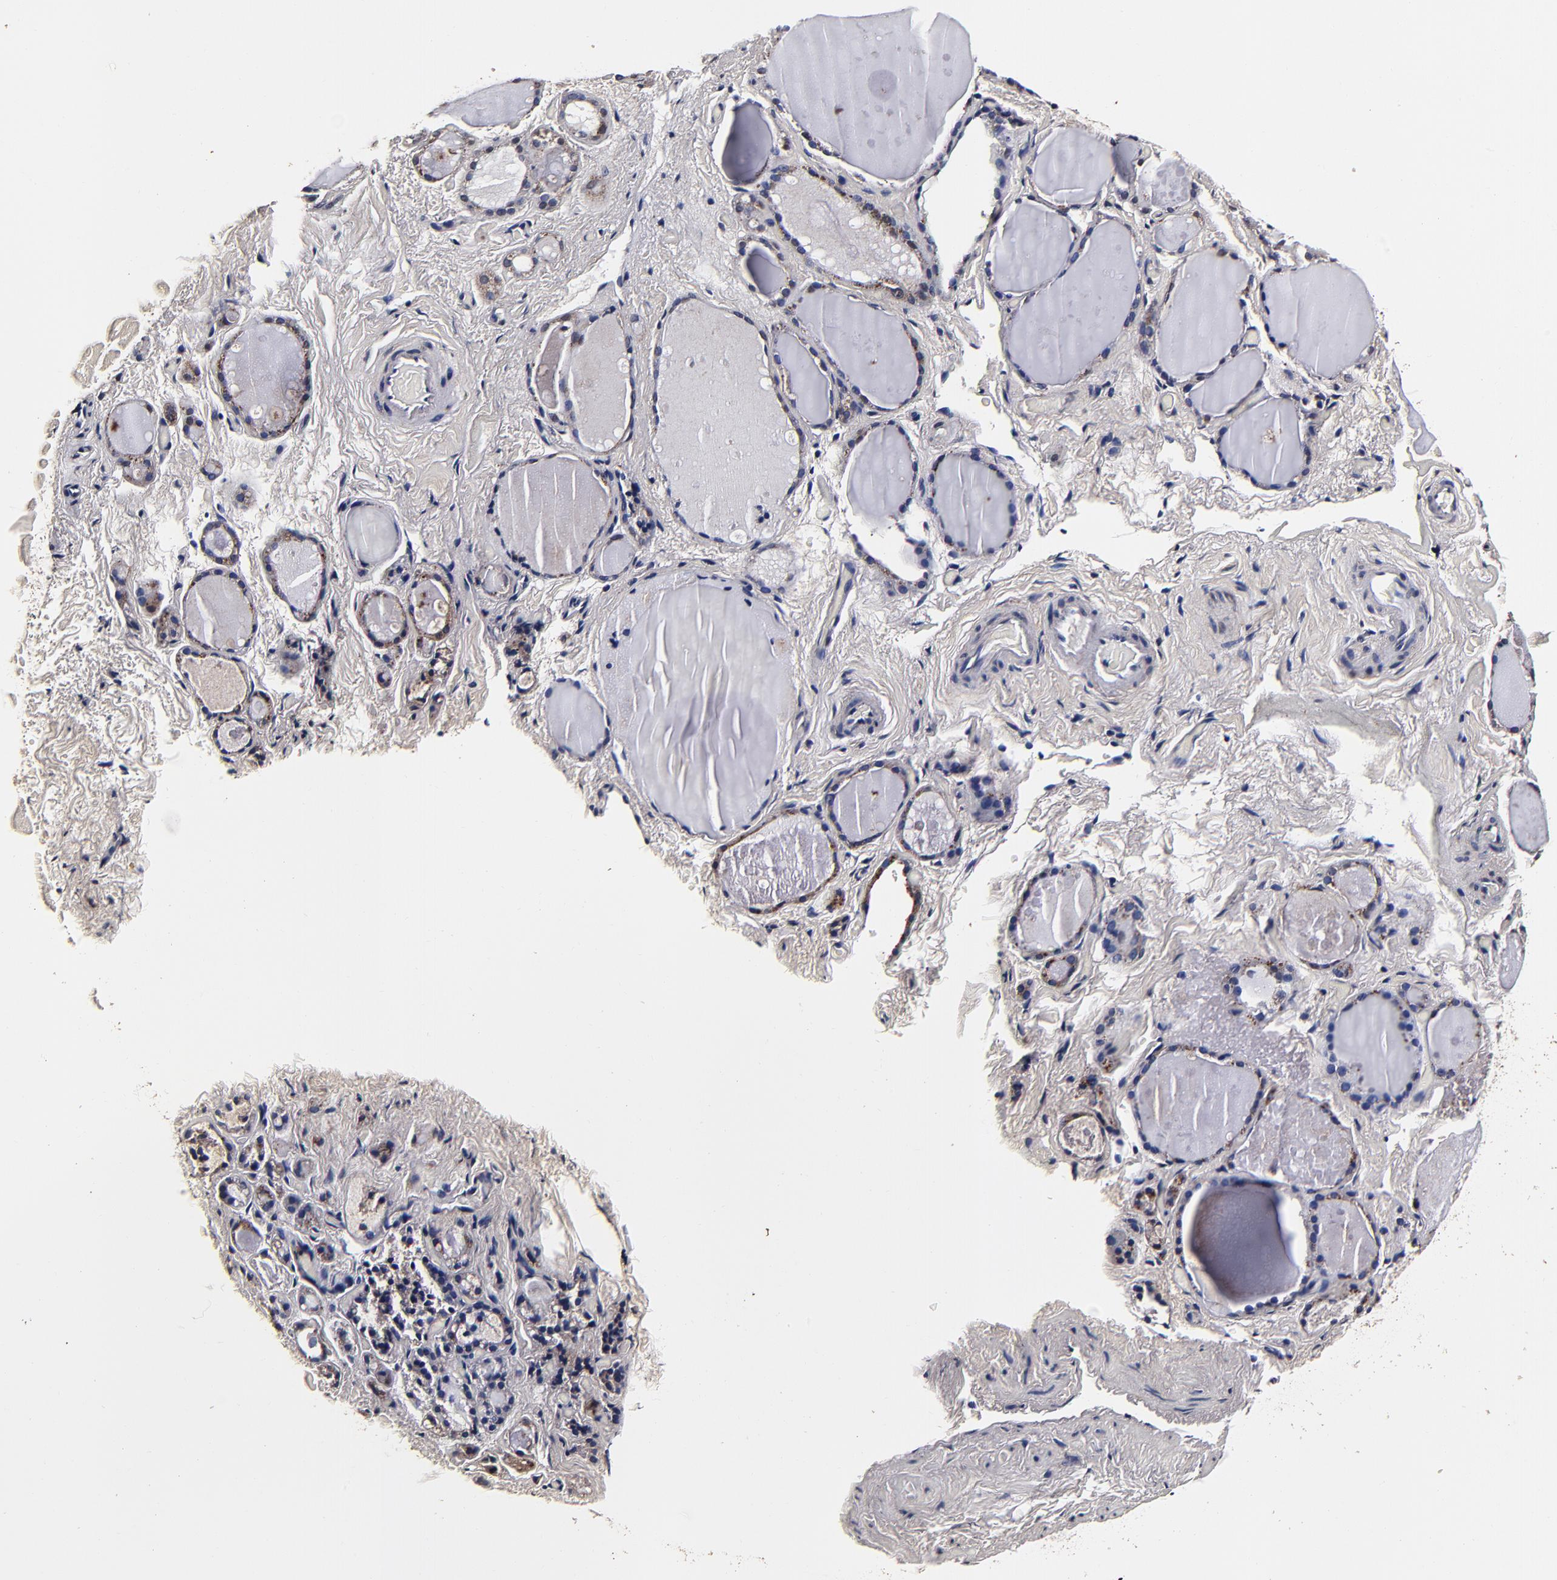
{"staining": {"intensity": "negative", "quantity": "none", "location": "none"}, "tissue": "thyroid gland", "cell_type": "Glandular cells", "image_type": "normal", "snomed": [{"axis": "morphology", "description": "Normal tissue, NOS"}, {"axis": "topography", "description": "Thyroid gland"}], "caption": "Glandular cells are negative for brown protein staining in normal thyroid gland. (DAB (3,3'-diaminobenzidine) IHC with hematoxylin counter stain).", "gene": "MMP15", "patient": {"sex": "female", "age": 75}}